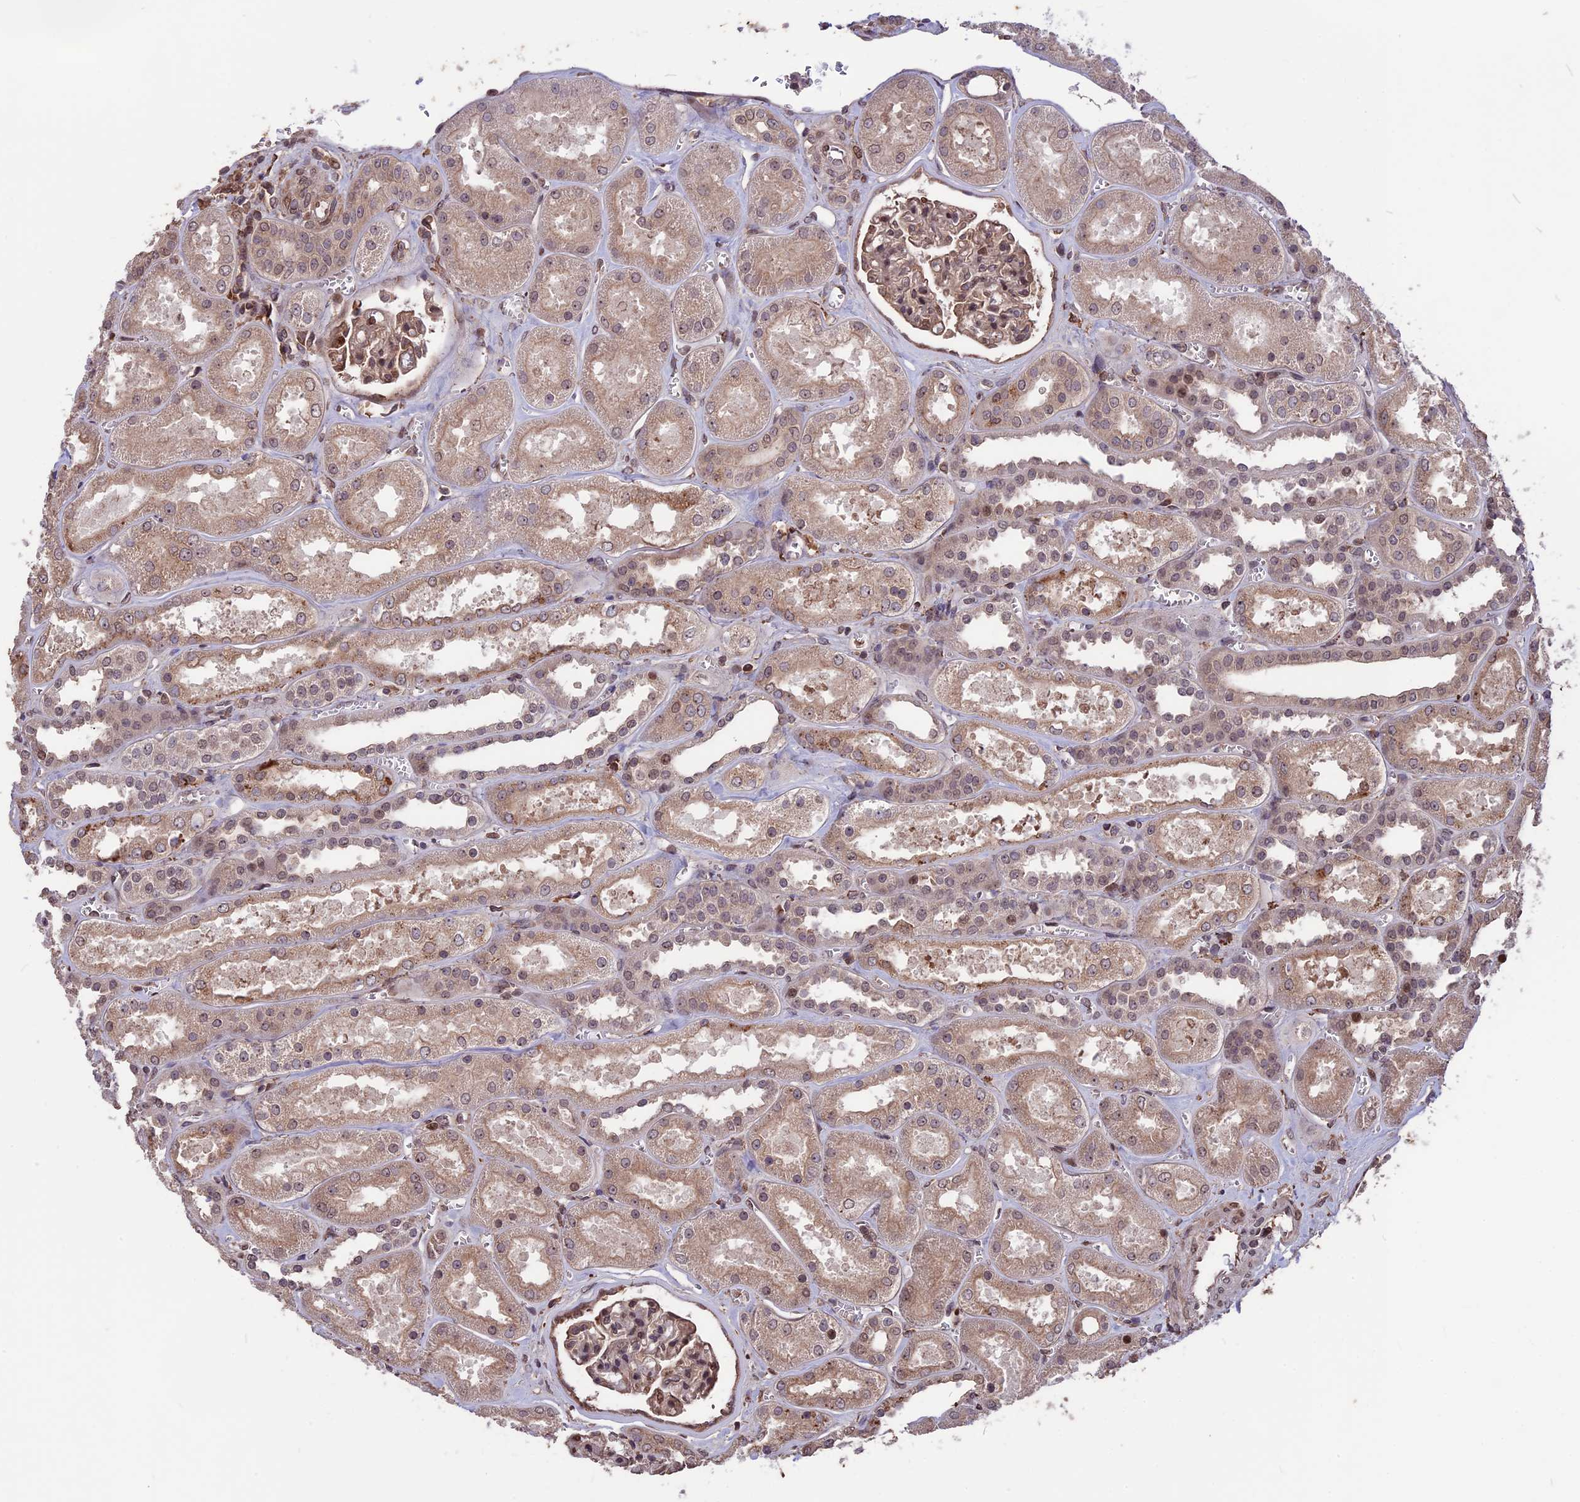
{"staining": {"intensity": "moderate", "quantity": ">75%", "location": "nuclear"}, "tissue": "kidney", "cell_type": "Cells in glomeruli", "image_type": "normal", "snomed": [{"axis": "morphology", "description": "Normal tissue, NOS"}, {"axis": "morphology", "description": "Adenocarcinoma, NOS"}, {"axis": "topography", "description": "Kidney"}], "caption": "High-power microscopy captured an IHC micrograph of normal kidney, revealing moderate nuclear positivity in about >75% of cells in glomeruli.", "gene": "ZNF598", "patient": {"sex": "female", "age": 68}}